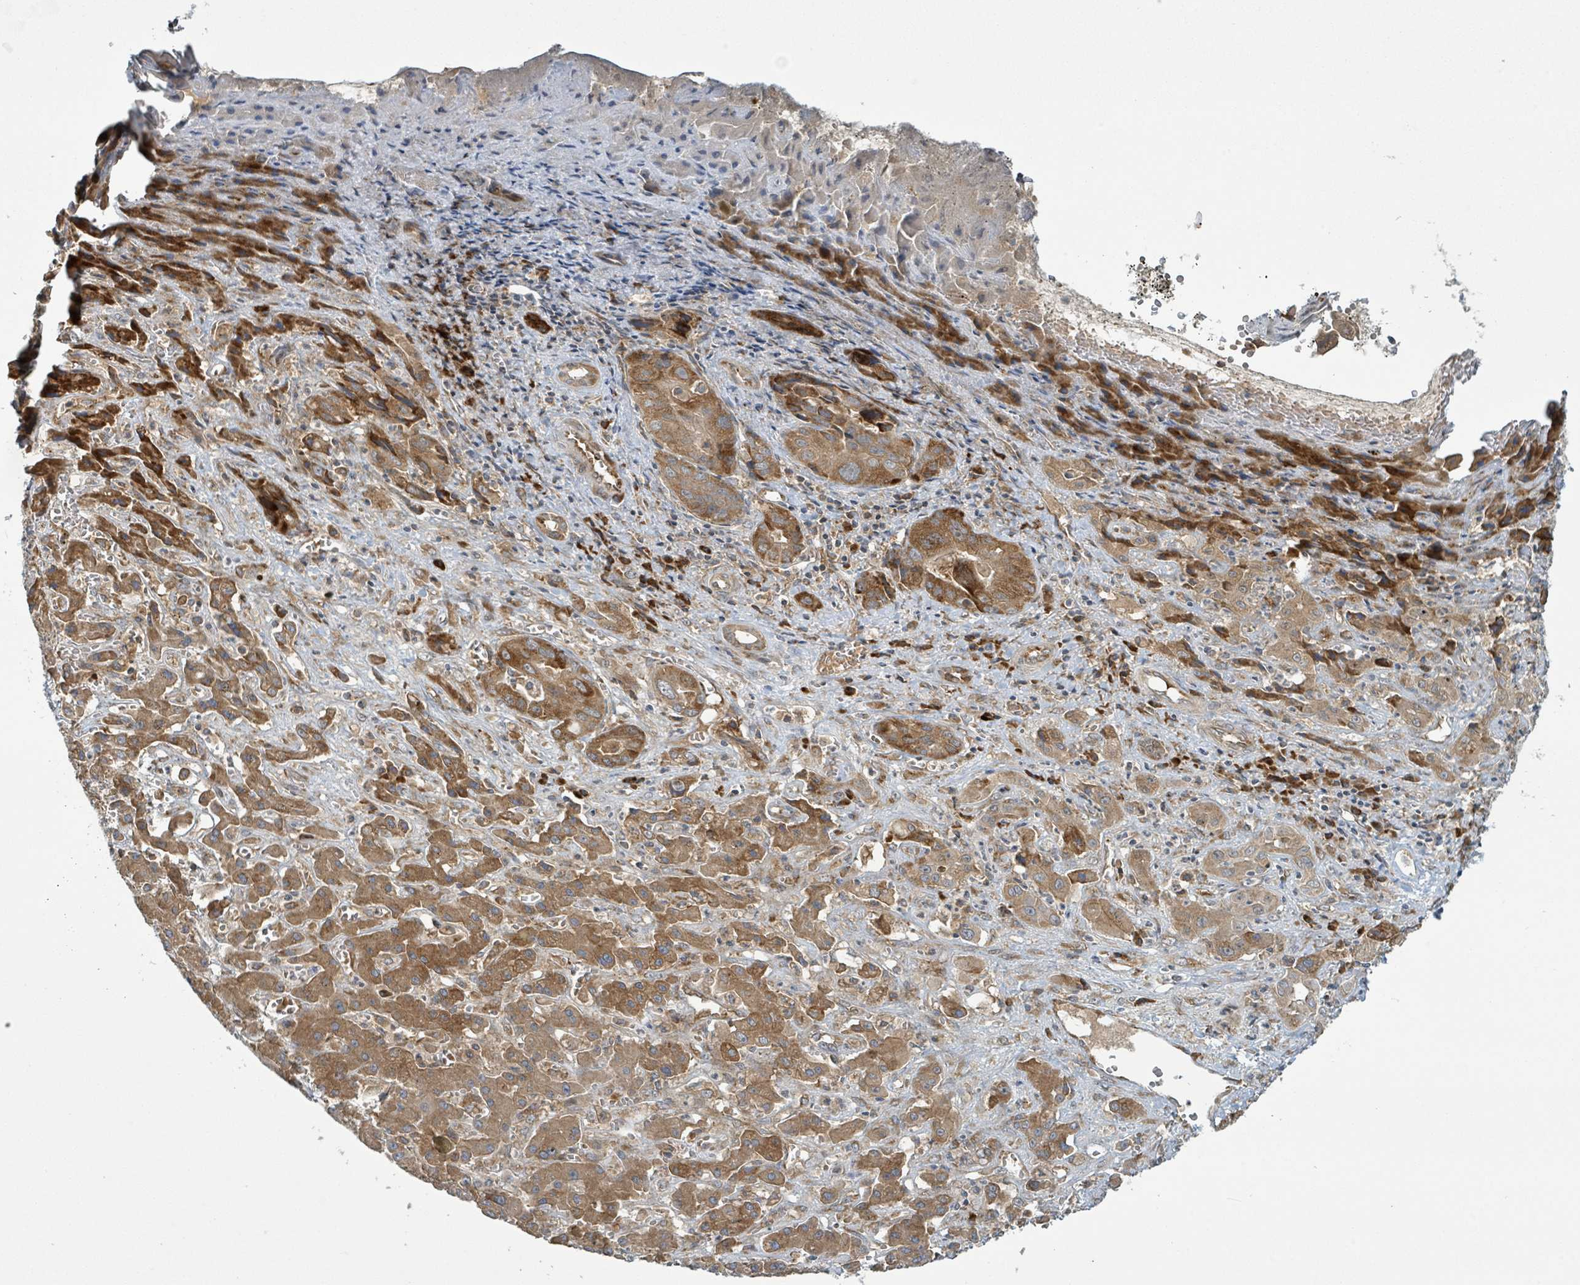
{"staining": {"intensity": "moderate", "quantity": ">75%", "location": "cytoplasmic/membranous"}, "tissue": "liver cancer", "cell_type": "Tumor cells", "image_type": "cancer", "snomed": [{"axis": "morphology", "description": "Cholangiocarcinoma"}, {"axis": "topography", "description": "Liver"}], "caption": "Liver cancer (cholangiocarcinoma) stained for a protein reveals moderate cytoplasmic/membranous positivity in tumor cells.", "gene": "OR51E1", "patient": {"sex": "male", "age": 67}}